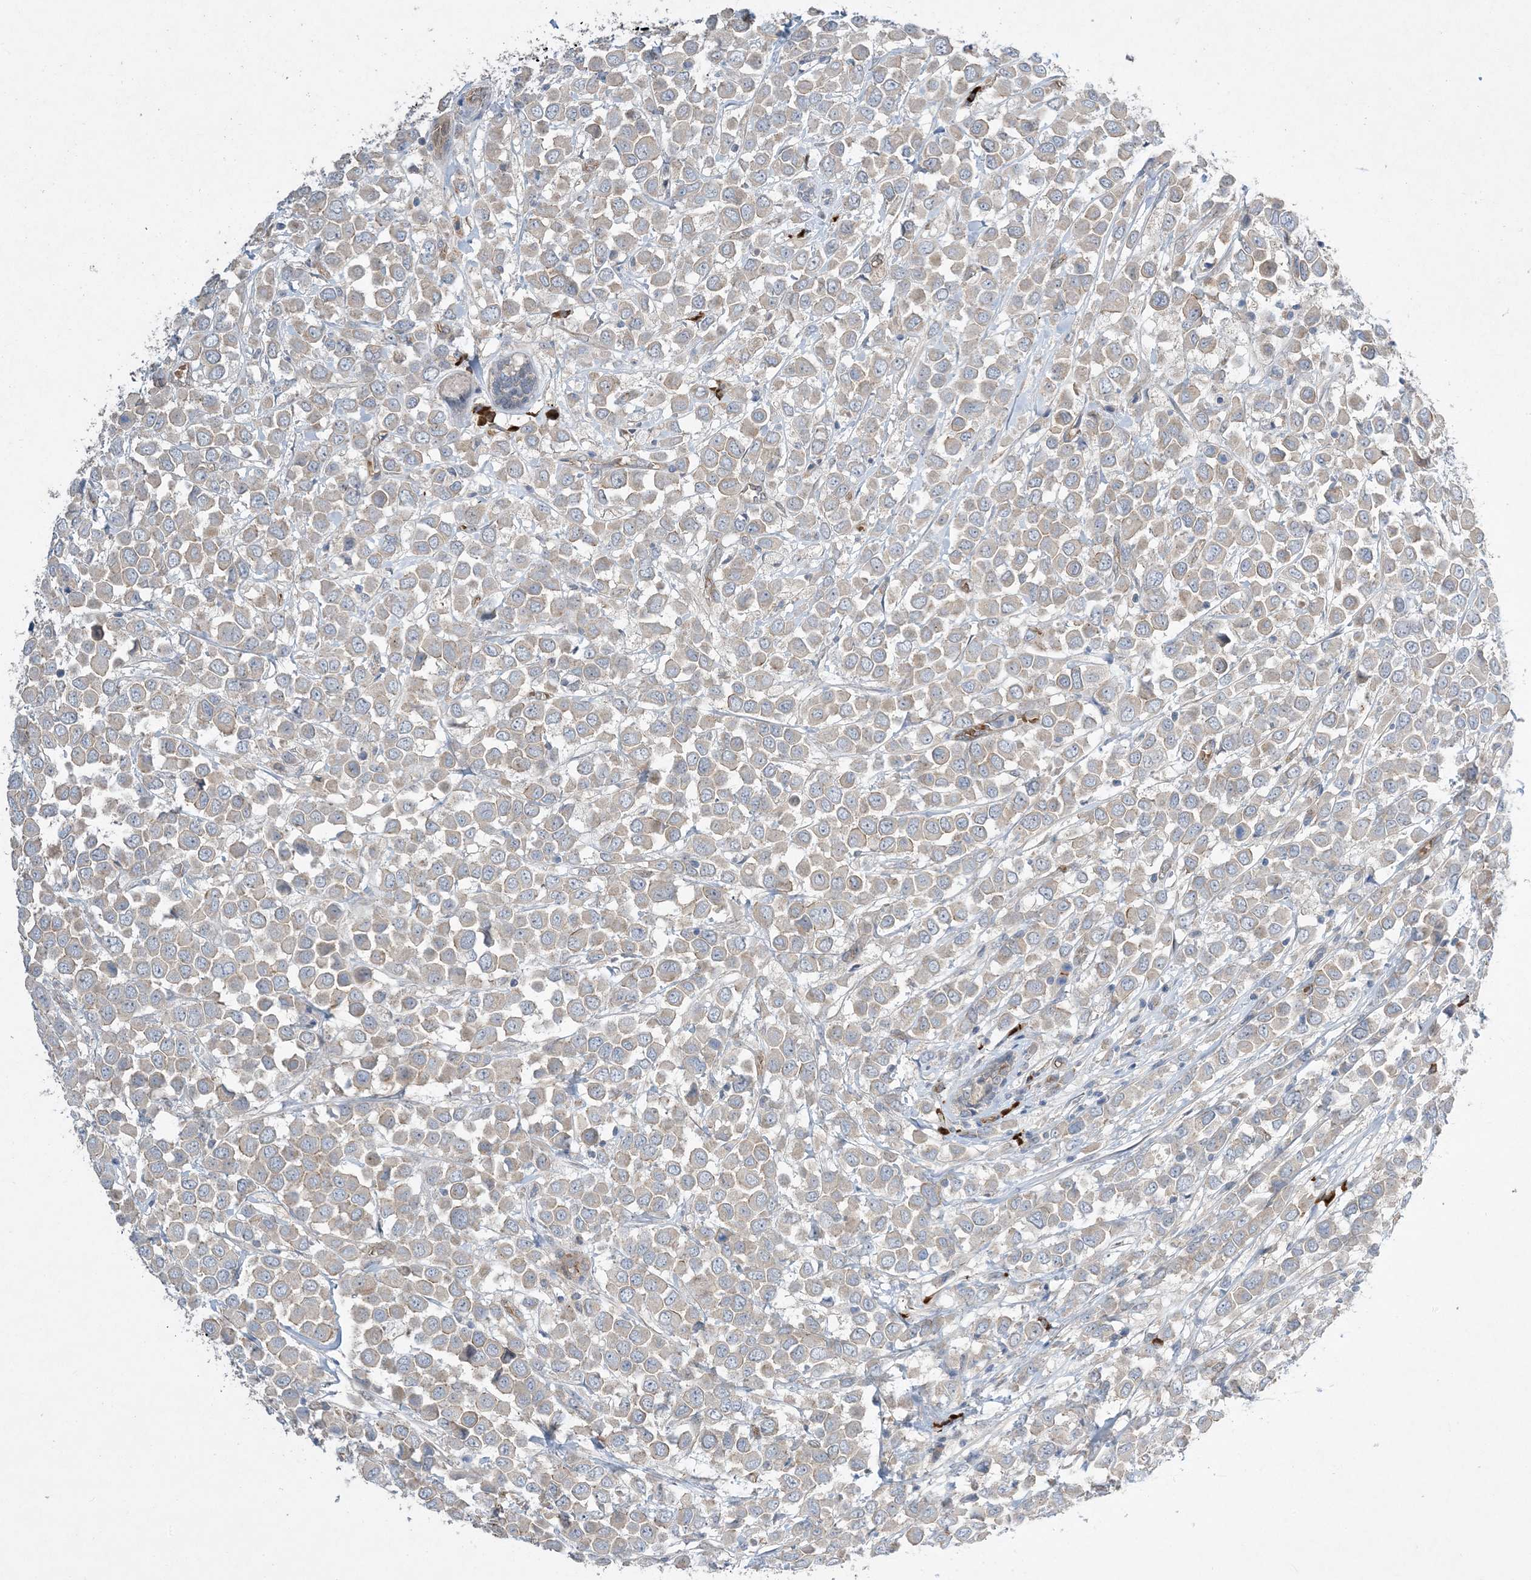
{"staining": {"intensity": "negative", "quantity": "none", "location": "none"}, "tissue": "breast cancer", "cell_type": "Tumor cells", "image_type": "cancer", "snomed": [{"axis": "morphology", "description": "Duct carcinoma"}, {"axis": "topography", "description": "Breast"}], "caption": "Protein analysis of breast infiltrating ductal carcinoma reveals no significant expression in tumor cells. The staining is performed using DAB (3,3'-diaminobenzidine) brown chromogen with nuclei counter-stained in using hematoxylin.", "gene": "AOC1", "patient": {"sex": "female", "age": 61}}